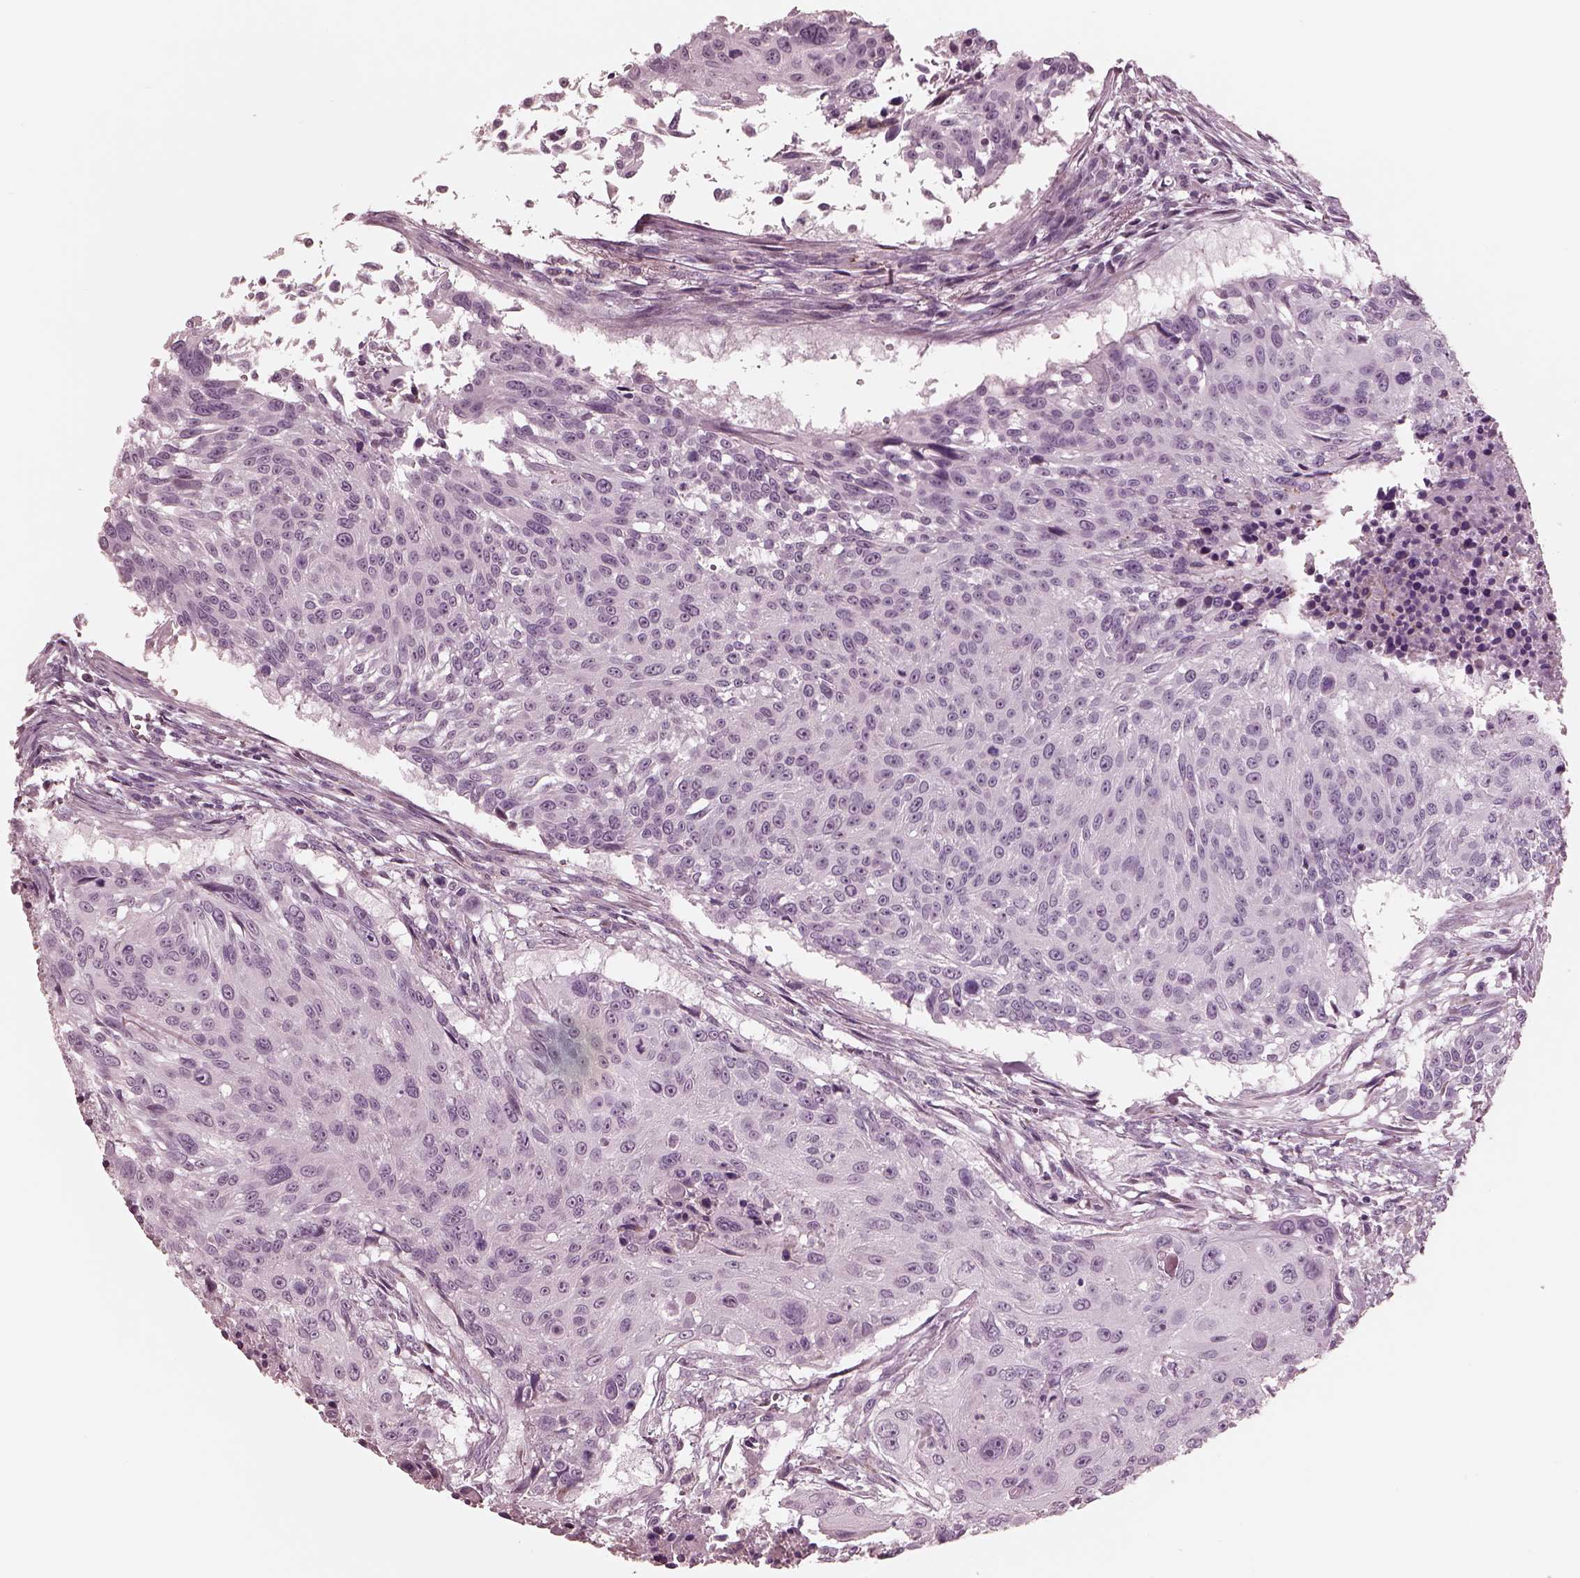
{"staining": {"intensity": "negative", "quantity": "none", "location": "none"}, "tissue": "urothelial cancer", "cell_type": "Tumor cells", "image_type": "cancer", "snomed": [{"axis": "morphology", "description": "Urothelial carcinoma, NOS"}, {"axis": "topography", "description": "Urinary bladder"}], "caption": "High magnification brightfield microscopy of transitional cell carcinoma stained with DAB (3,3'-diaminobenzidine) (brown) and counterstained with hematoxylin (blue): tumor cells show no significant positivity.", "gene": "CADM2", "patient": {"sex": "male", "age": 55}}